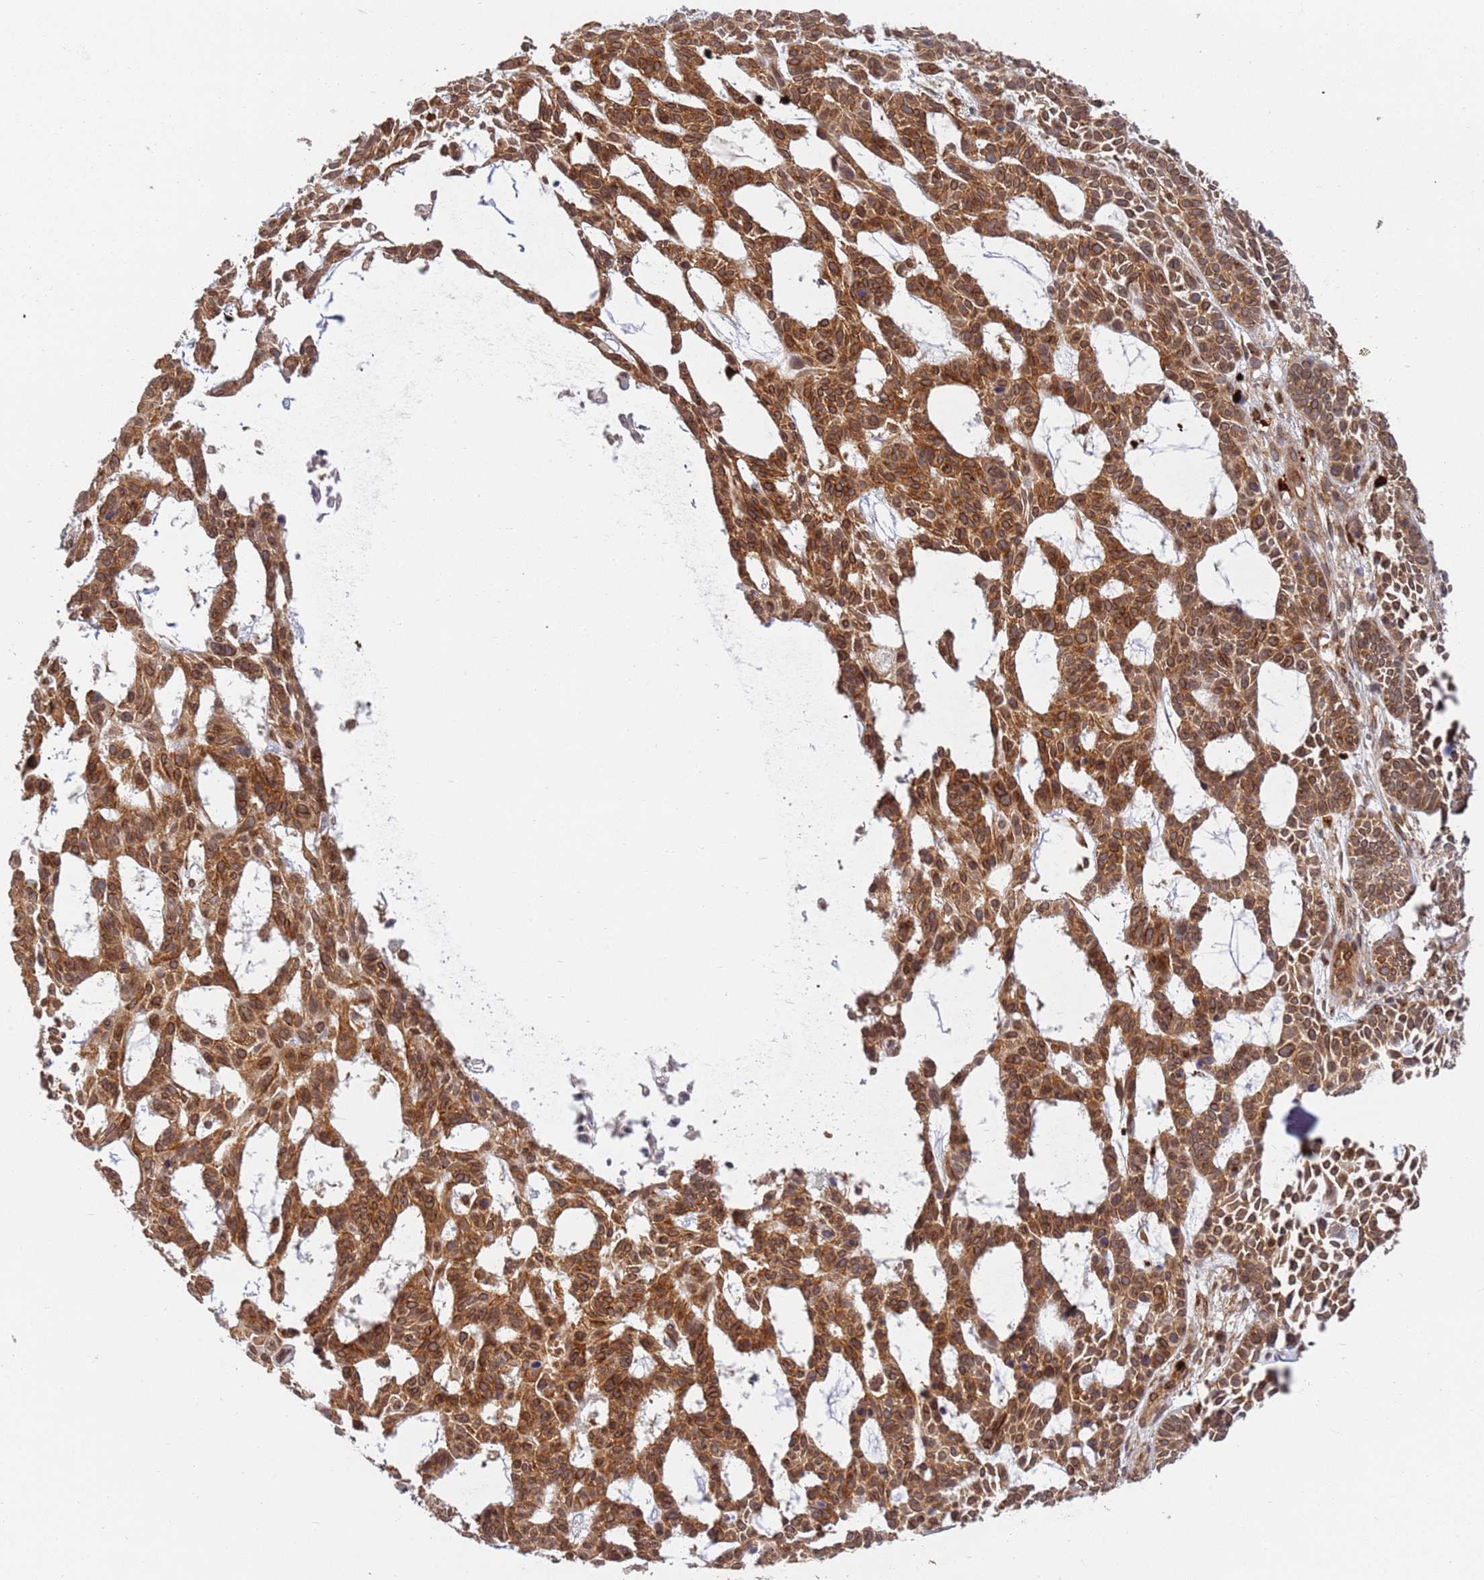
{"staining": {"intensity": "strong", "quantity": ">75%", "location": "cytoplasmic/membranous,nuclear"}, "tissue": "skin cancer", "cell_type": "Tumor cells", "image_type": "cancer", "snomed": [{"axis": "morphology", "description": "Basal cell carcinoma"}, {"axis": "topography", "description": "Skin"}], "caption": "Immunohistochemistry (DAB (3,3'-diaminobenzidine)) staining of human skin basal cell carcinoma displays strong cytoplasmic/membranous and nuclear protein expression in approximately >75% of tumor cells.", "gene": "CEP170", "patient": {"sex": "male", "age": 89}}